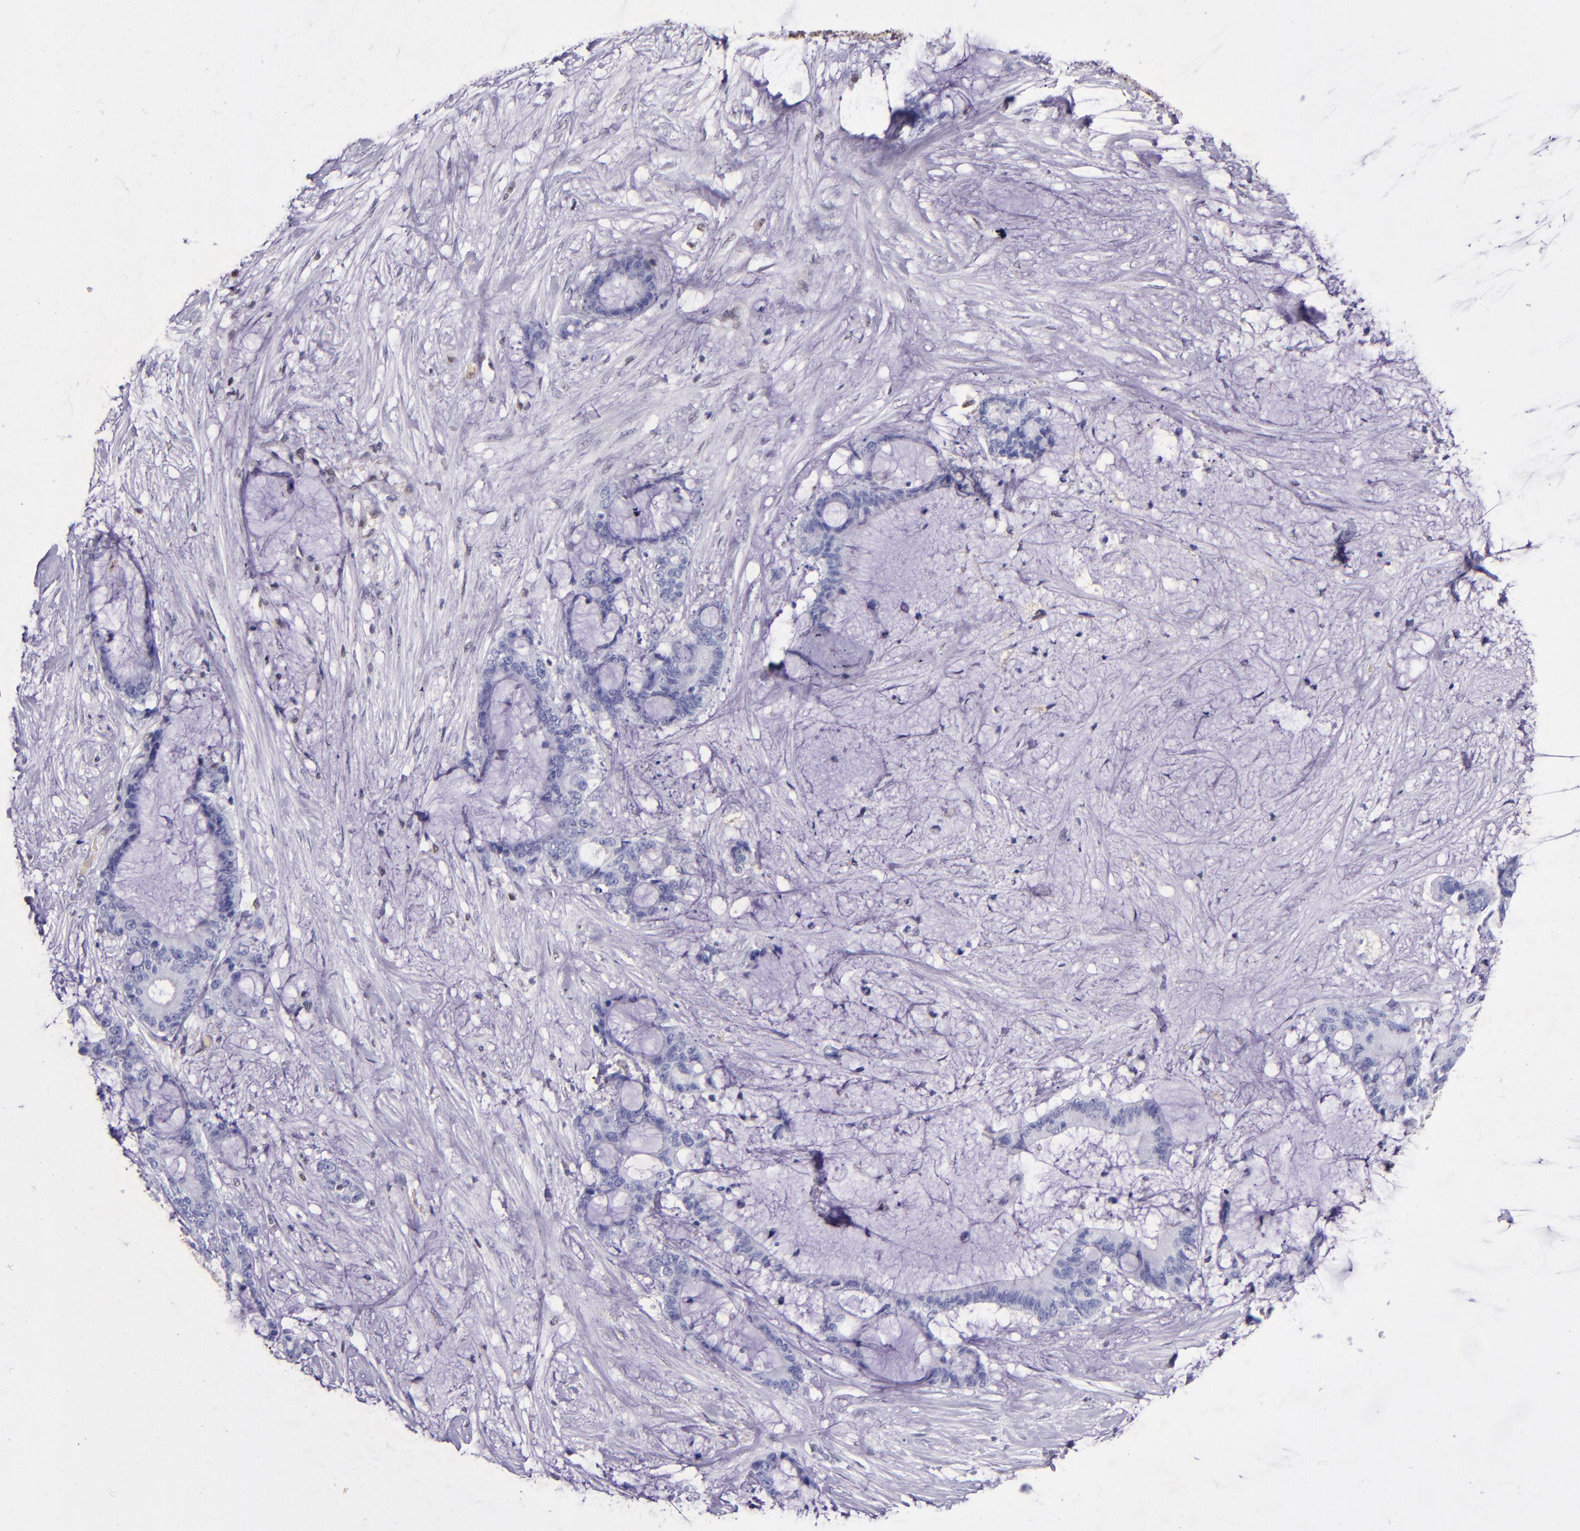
{"staining": {"intensity": "negative", "quantity": "none", "location": "none"}, "tissue": "liver cancer", "cell_type": "Tumor cells", "image_type": "cancer", "snomed": [{"axis": "morphology", "description": "Cholangiocarcinoma"}, {"axis": "topography", "description": "Liver"}], "caption": "The immunohistochemistry micrograph has no significant positivity in tumor cells of liver cholangiocarcinoma tissue.", "gene": "MGMT", "patient": {"sex": "female", "age": 73}}